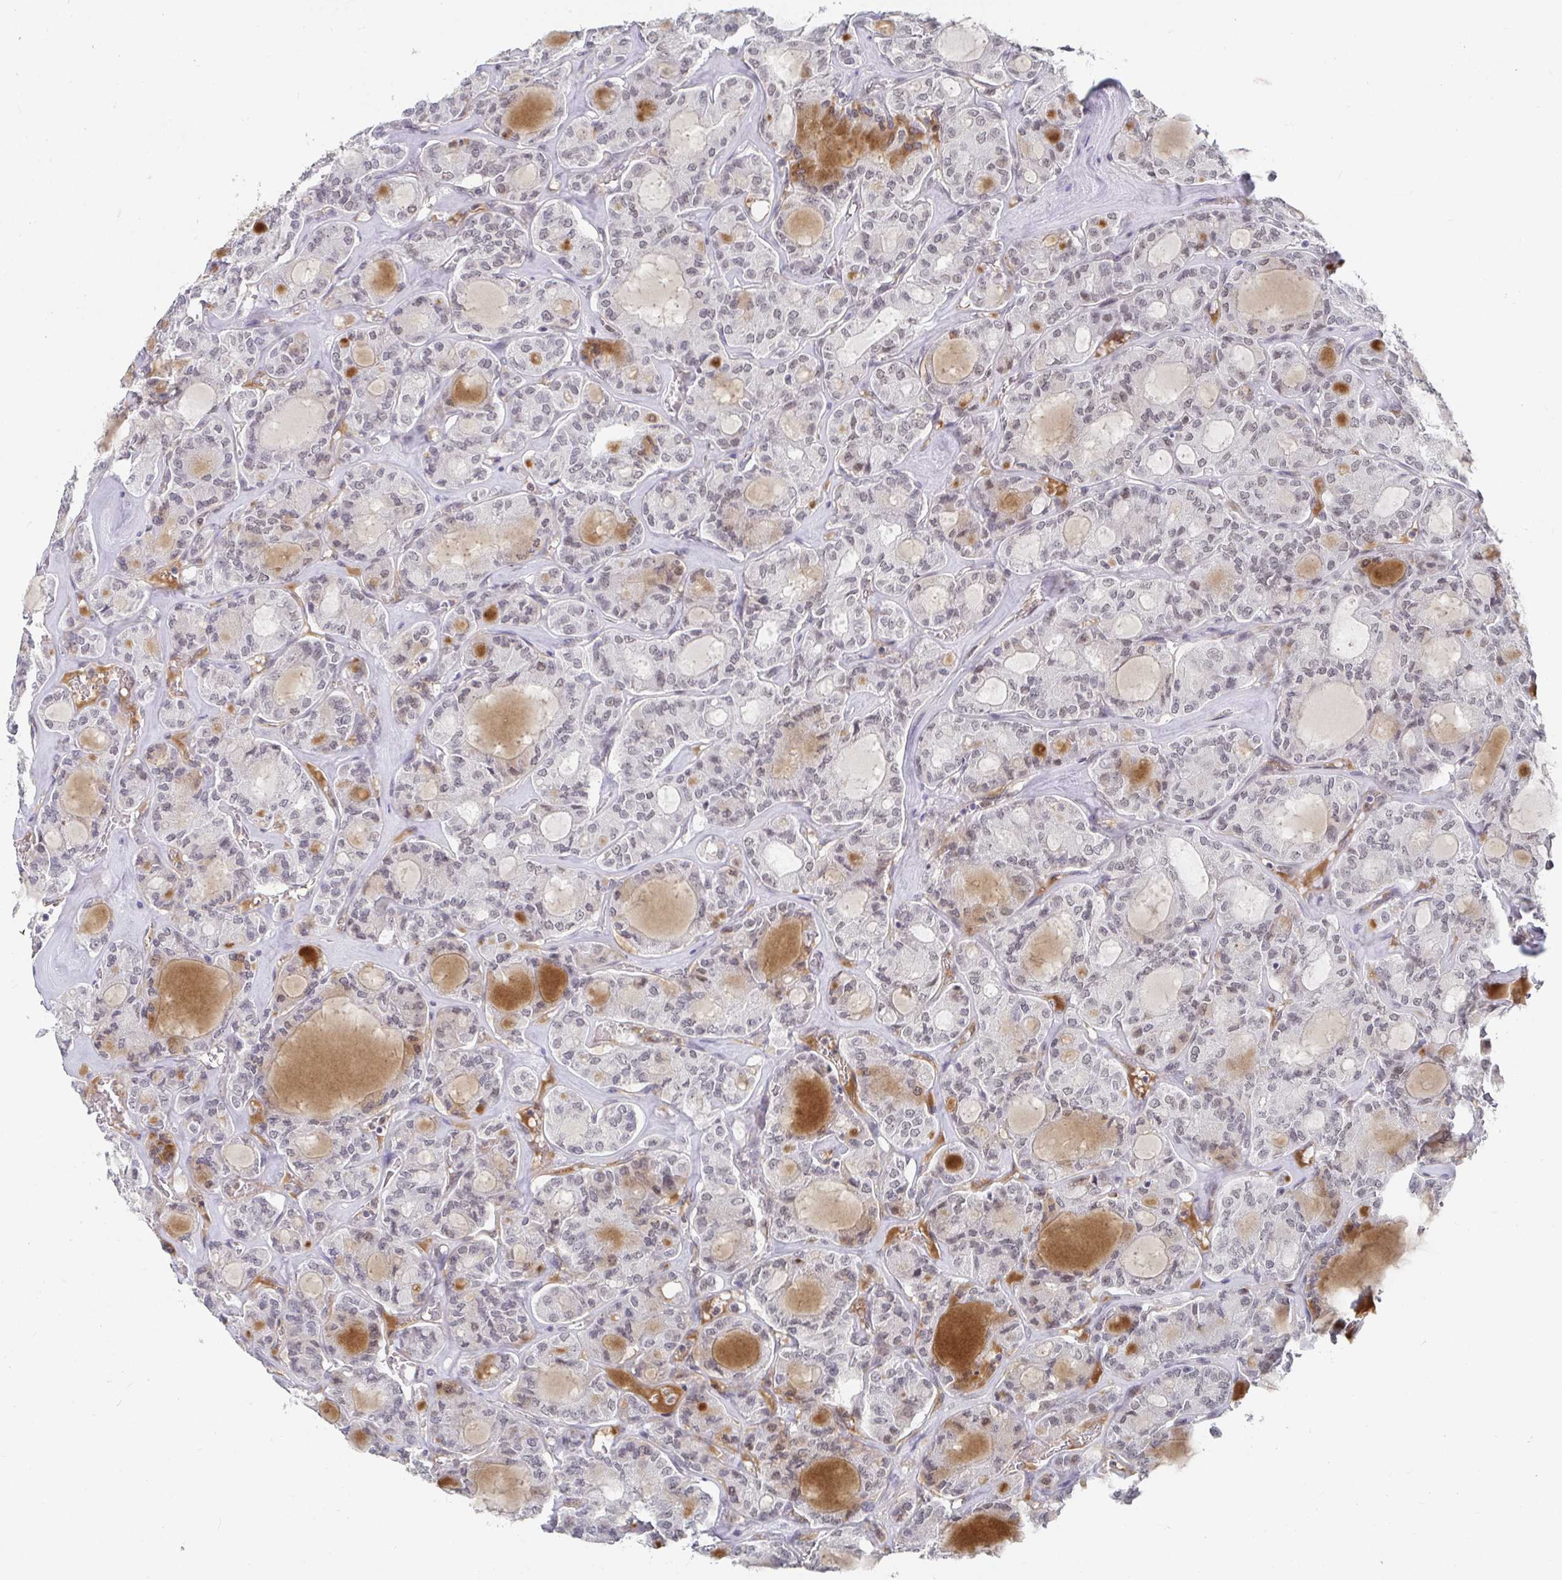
{"staining": {"intensity": "weak", "quantity": "<25%", "location": "nuclear"}, "tissue": "thyroid cancer", "cell_type": "Tumor cells", "image_type": "cancer", "snomed": [{"axis": "morphology", "description": "Papillary adenocarcinoma, NOS"}, {"axis": "topography", "description": "Thyroid gland"}], "caption": "Thyroid cancer stained for a protein using IHC demonstrates no positivity tumor cells.", "gene": "RCOR1", "patient": {"sex": "male", "age": 87}}